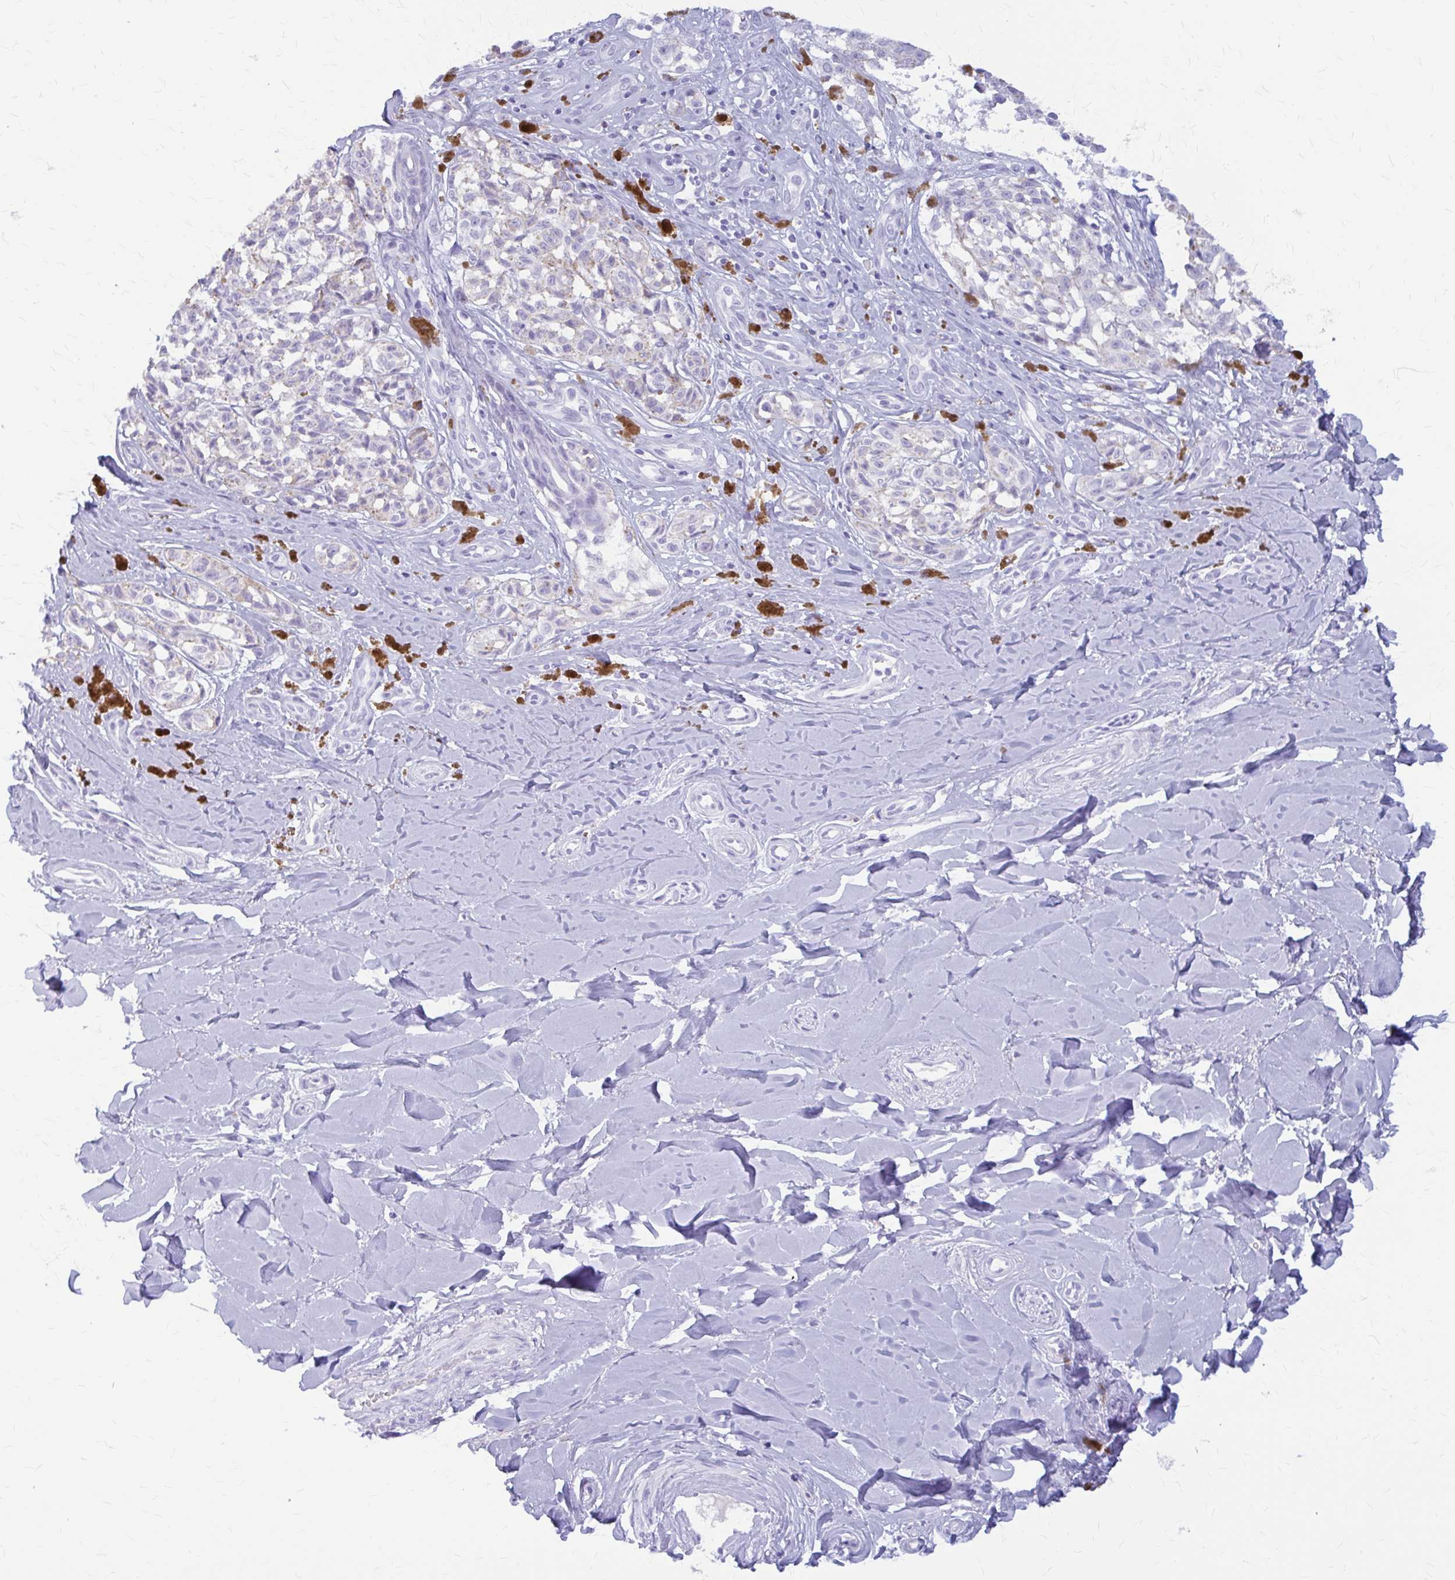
{"staining": {"intensity": "negative", "quantity": "none", "location": "none"}, "tissue": "melanoma", "cell_type": "Tumor cells", "image_type": "cancer", "snomed": [{"axis": "morphology", "description": "Malignant melanoma, NOS"}, {"axis": "topography", "description": "Skin"}], "caption": "The immunohistochemistry histopathology image has no significant staining in tumor cells of melanoma tissue.", "gene": "KLHDC7A", "patient": {"sex": "female", "age": 65}}